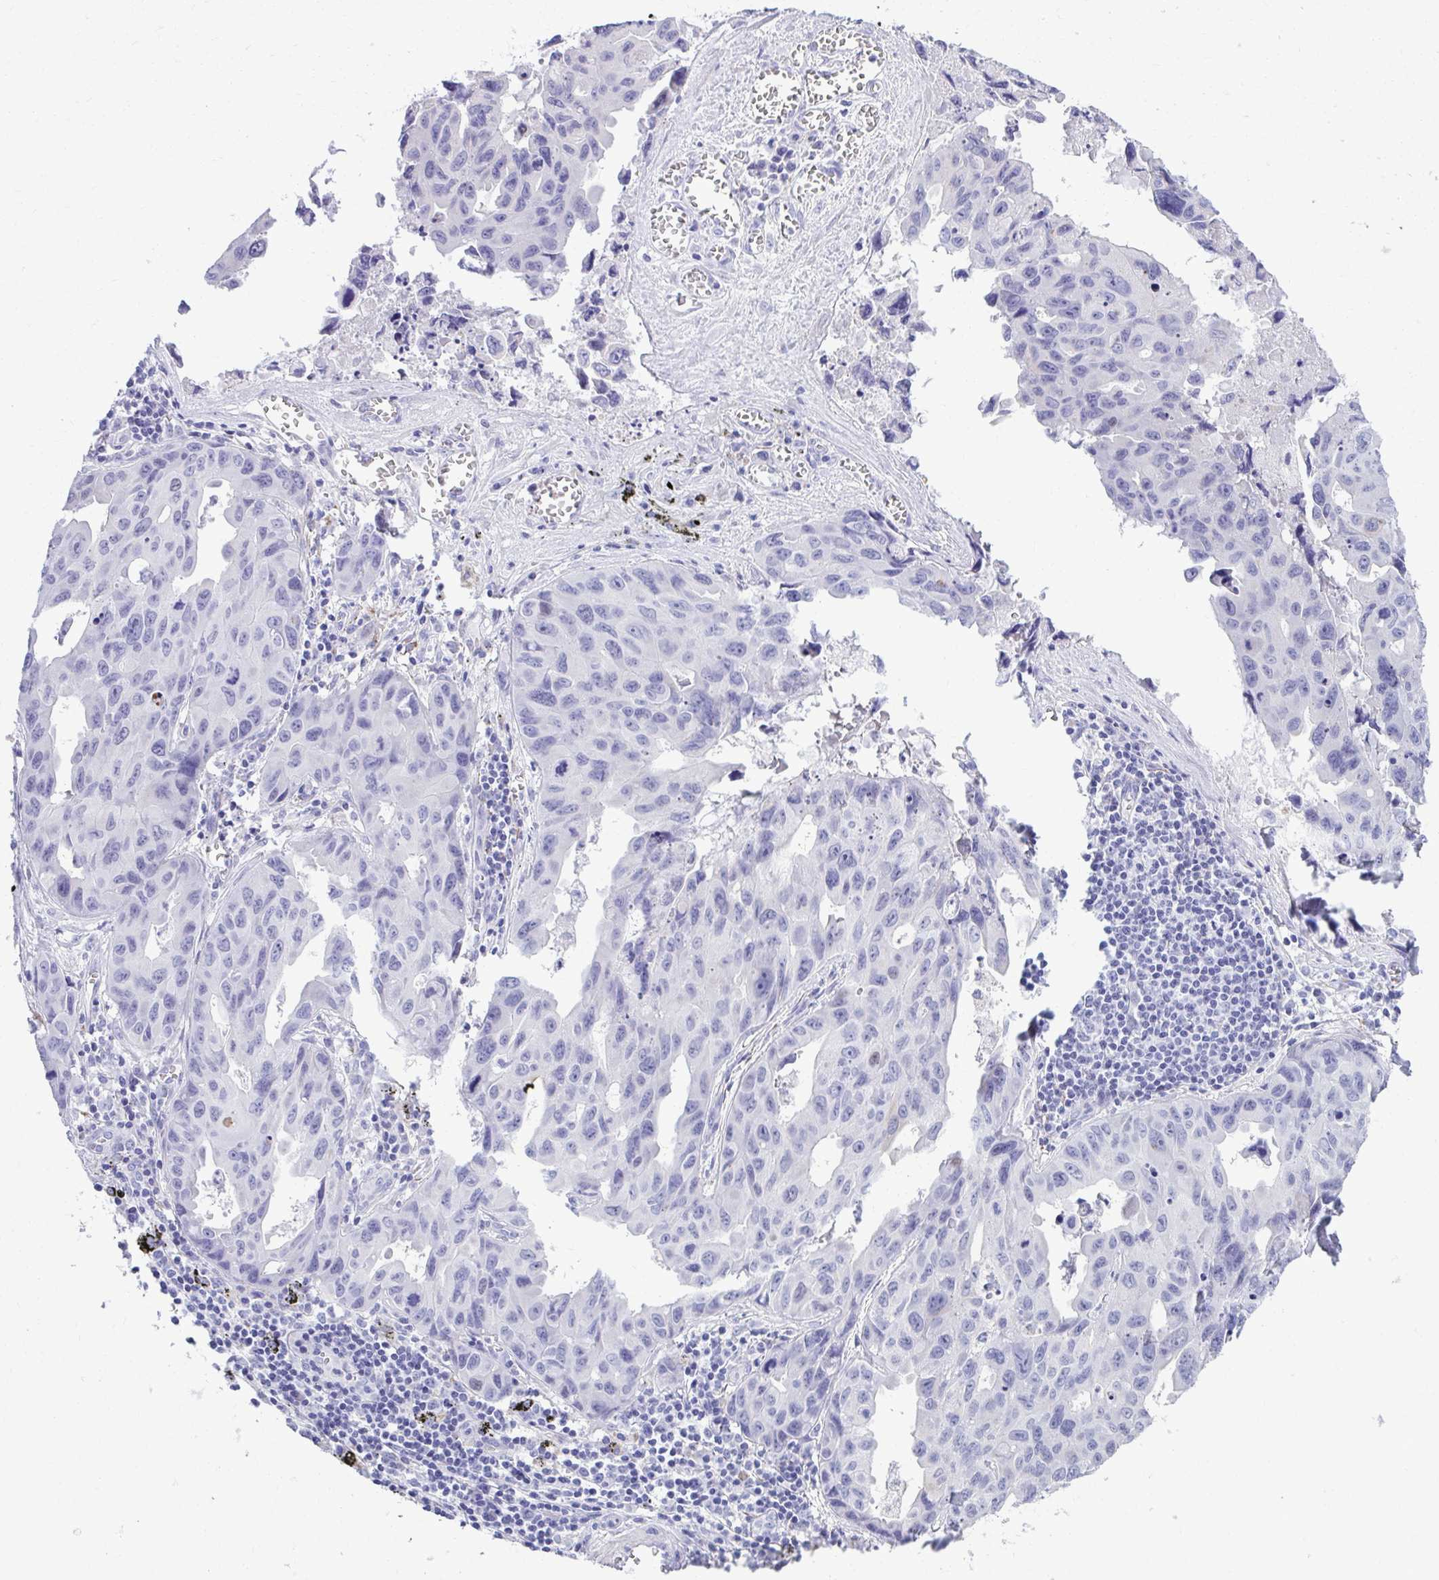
{"staining": {"intensity": "negative", "quantity": "none", "location": "none"}, "tissue": "lung cancer", "cell_type": "Tumor cells", "image_type": "cancer", "snomed": [{"axis": "morphology", "description": "Adenocarcinoma, NOS"}, {"axis": "topography", "description": "Lymph node"}, {"axis": "topography", "description": "Lung"}], "caption": "The IHC photomicrograph has no significant staining in tumor cells of lung cancer tissue. (DAB immunohistochemistry (IHC) with hematoxylin counter stain).", "gene": "AIG1", "patient": {"sex": "male", "age": 64}}